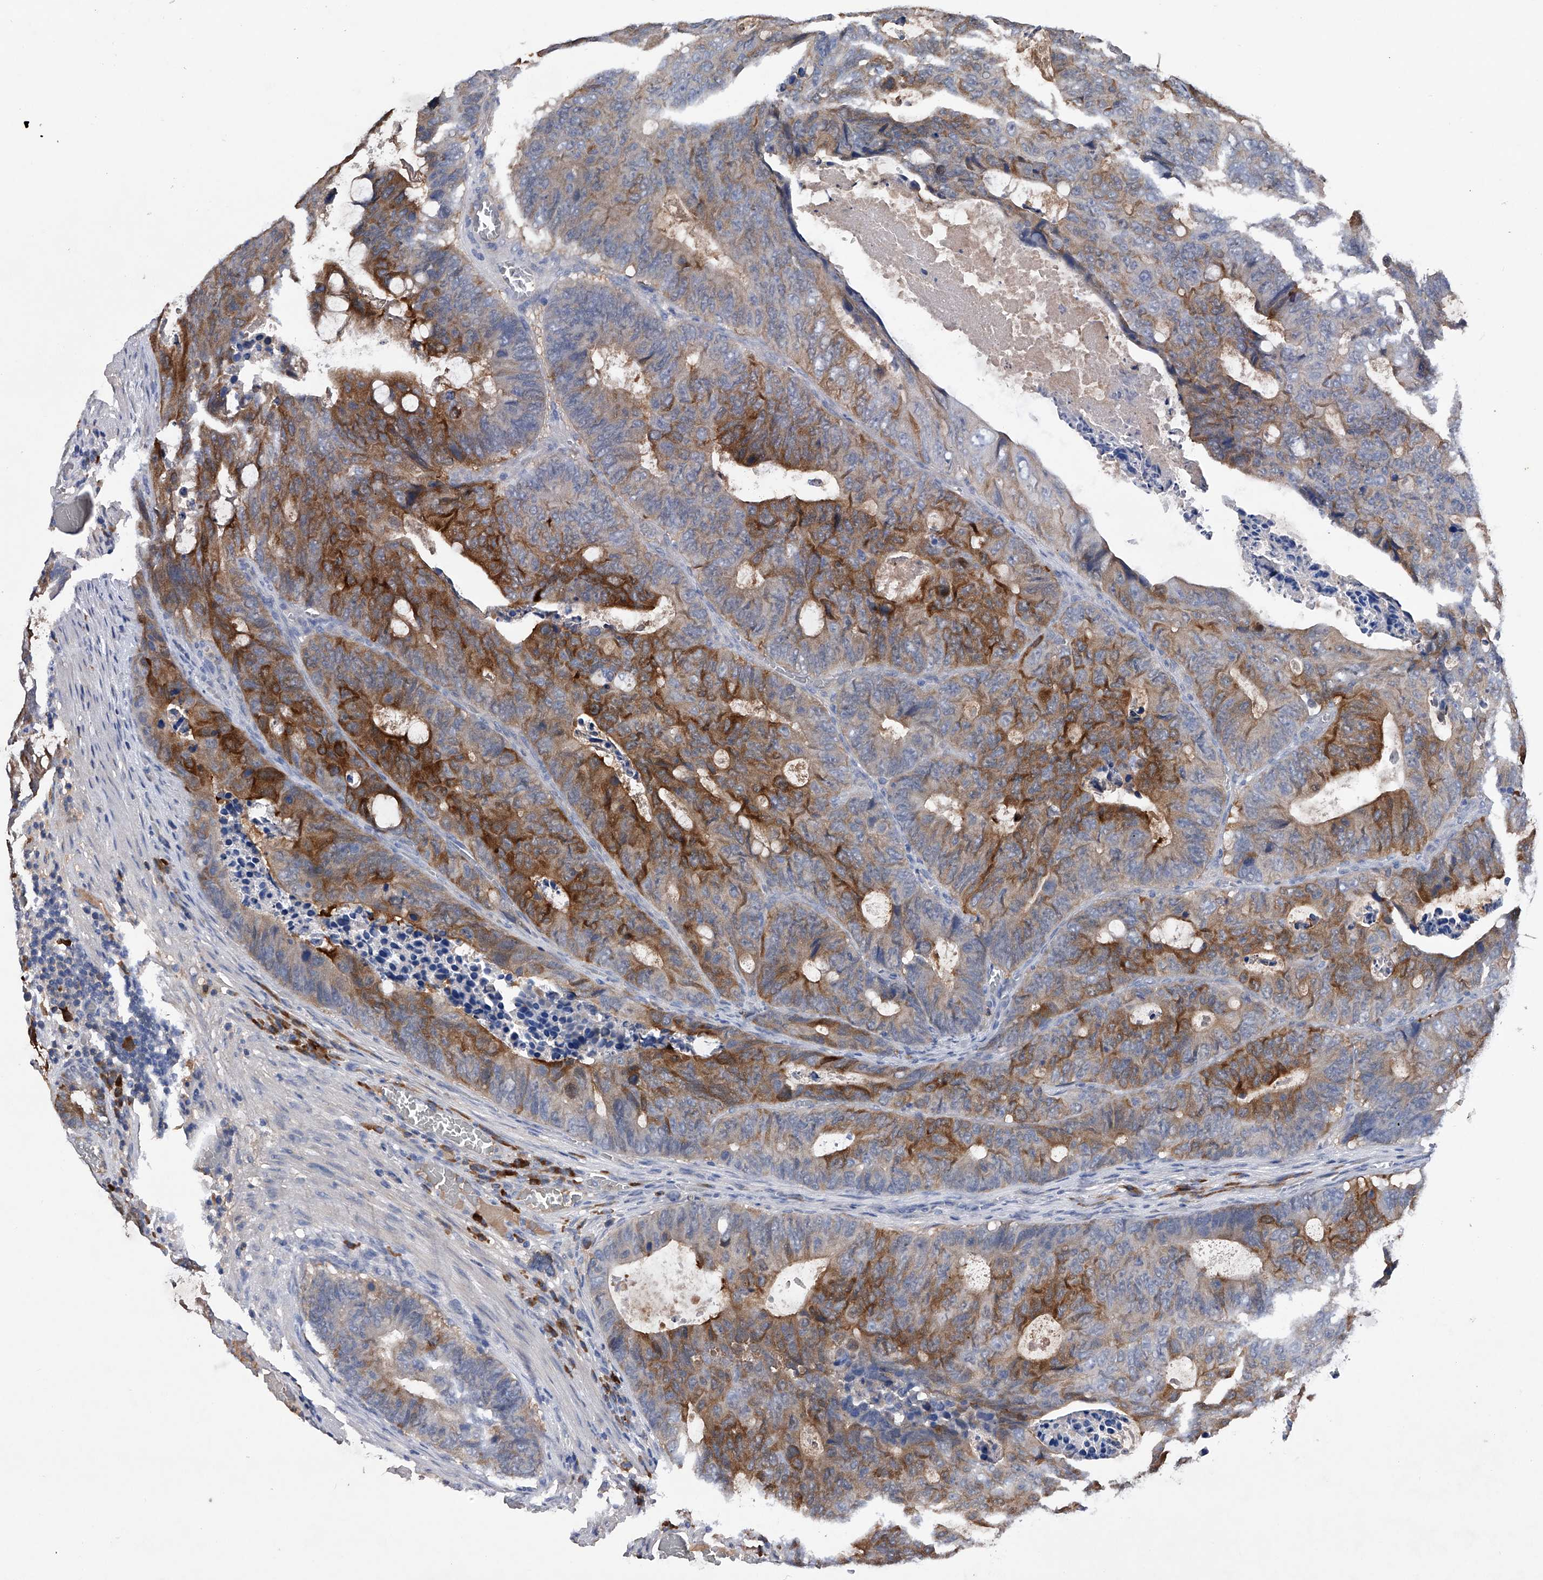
{"staining": {"intensity": "moderate", "quantity": "25%-75%", "location": "cytoplasmic/membranous"}, "tissue": "colorectal cancer", "cell_type": "Tumor cells", "image_type": "cancer", "snomed": [{"axis": "morphology", "description": "Adenocarcinoma, NOS"}, {"axis": "topography", "description": "Colon"}], "caption": "Protein expression by immunohistochemistry (IHC) exhibits moderate cytoplasmic/membranous expression in about 25%-75% of tumor cells in colorectal cancer (adenocarcinoma).", "gene": "ASNS", "patient": {"sex": "male", "age": 87}}